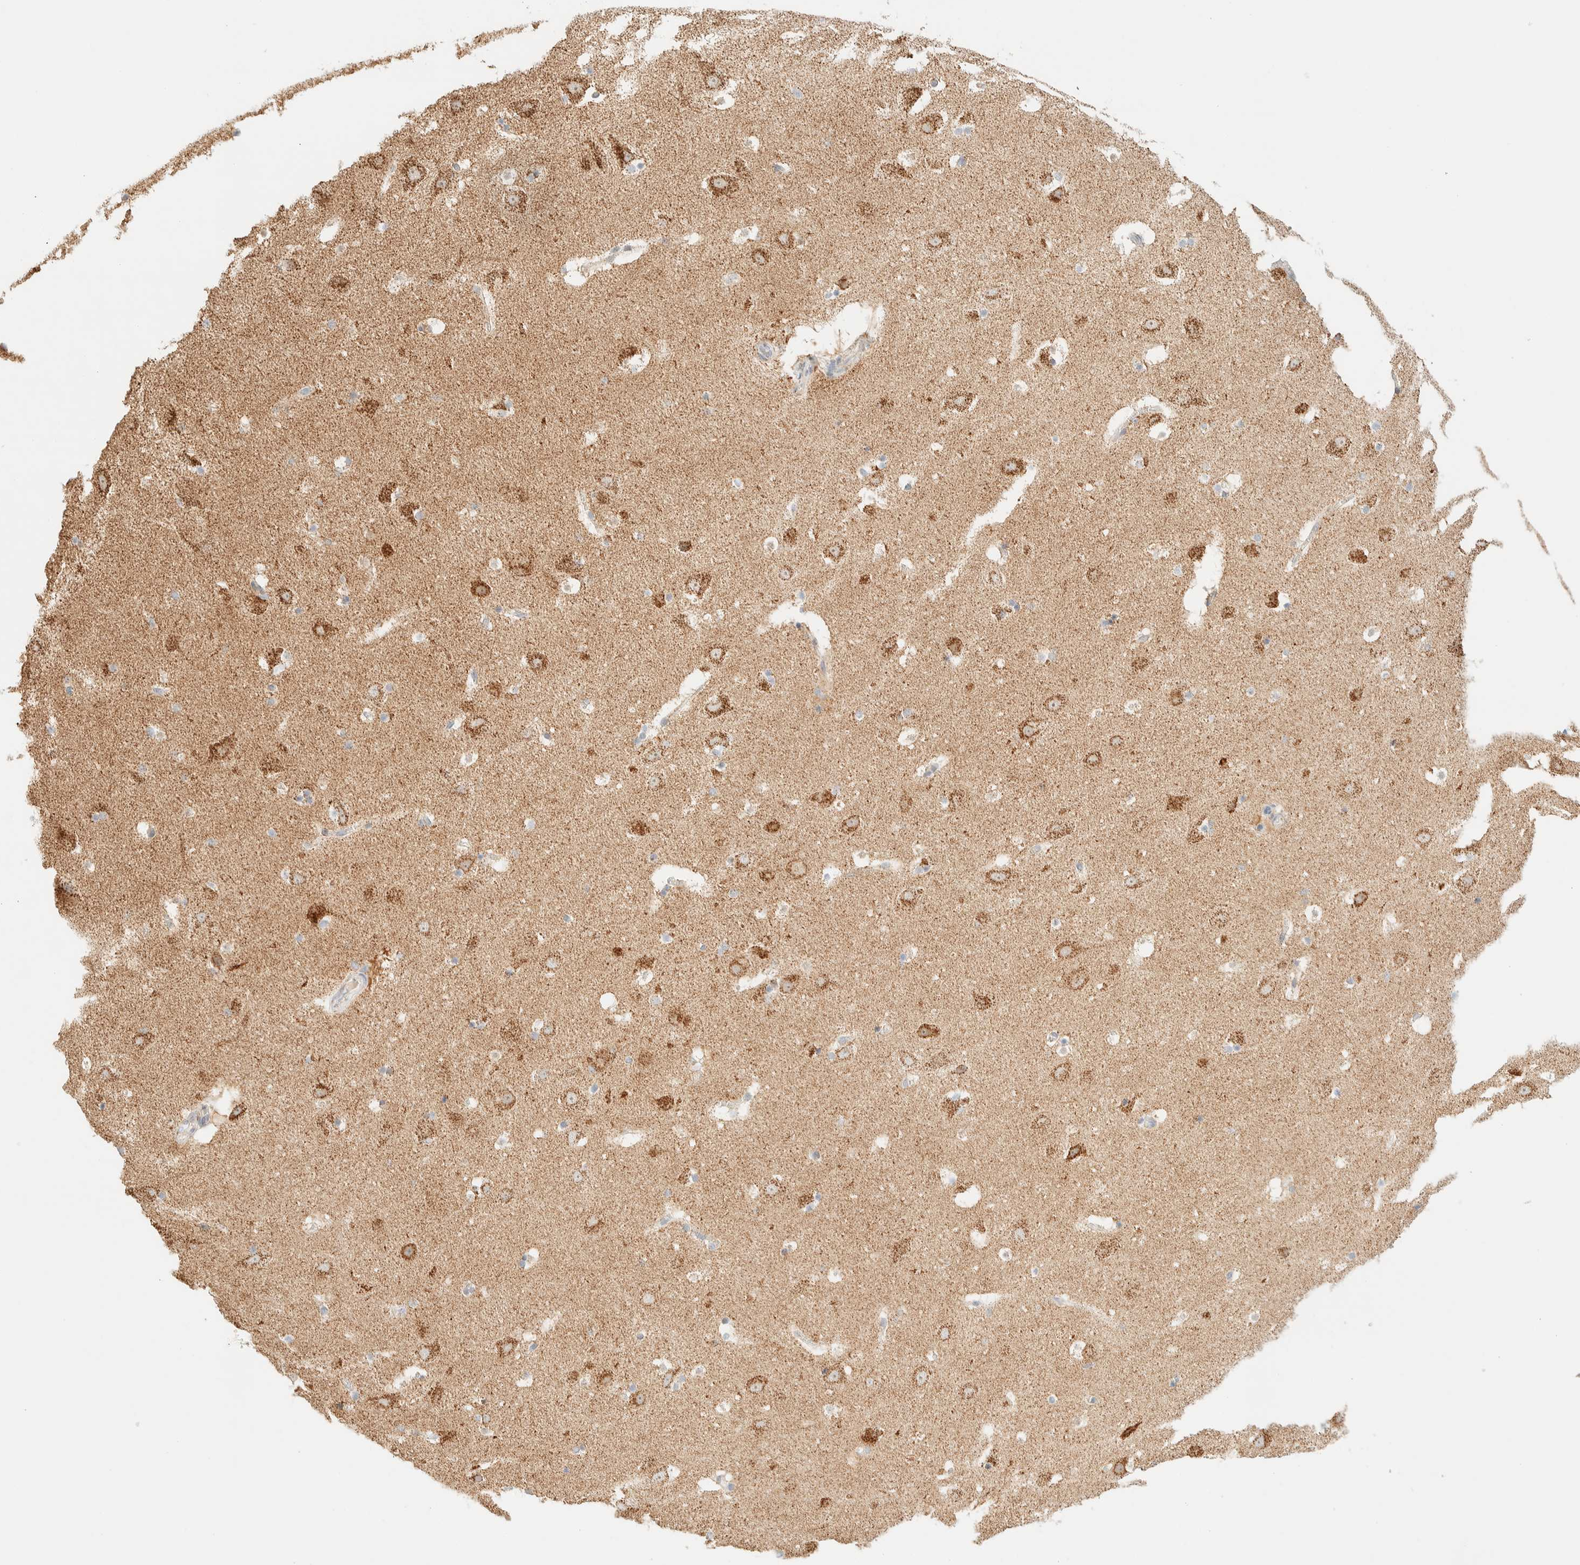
{"staining": {"intensity": "weak", "quantity": "<25%", "location": "cytoplasmic/membranous"}, "tissue": "hippocampus", "cell_type": "Glial cells", "image_type": "normal", "snomed": [{"axis": "morphology", "description": "Normal tissue, NOS"}, {"axis": "topography", "description": "Hippocampus"}], "caption": "Immunohistochemical staining of unremarkable human hippocampus reveals no significant positivity in glial cells. (DAB (3,3'-diaminobenzidine) immunohistochemistry with hematoxylin counter stain).", "gene": "PPM1K", "patient": {"sex": "male", "age": 45}}